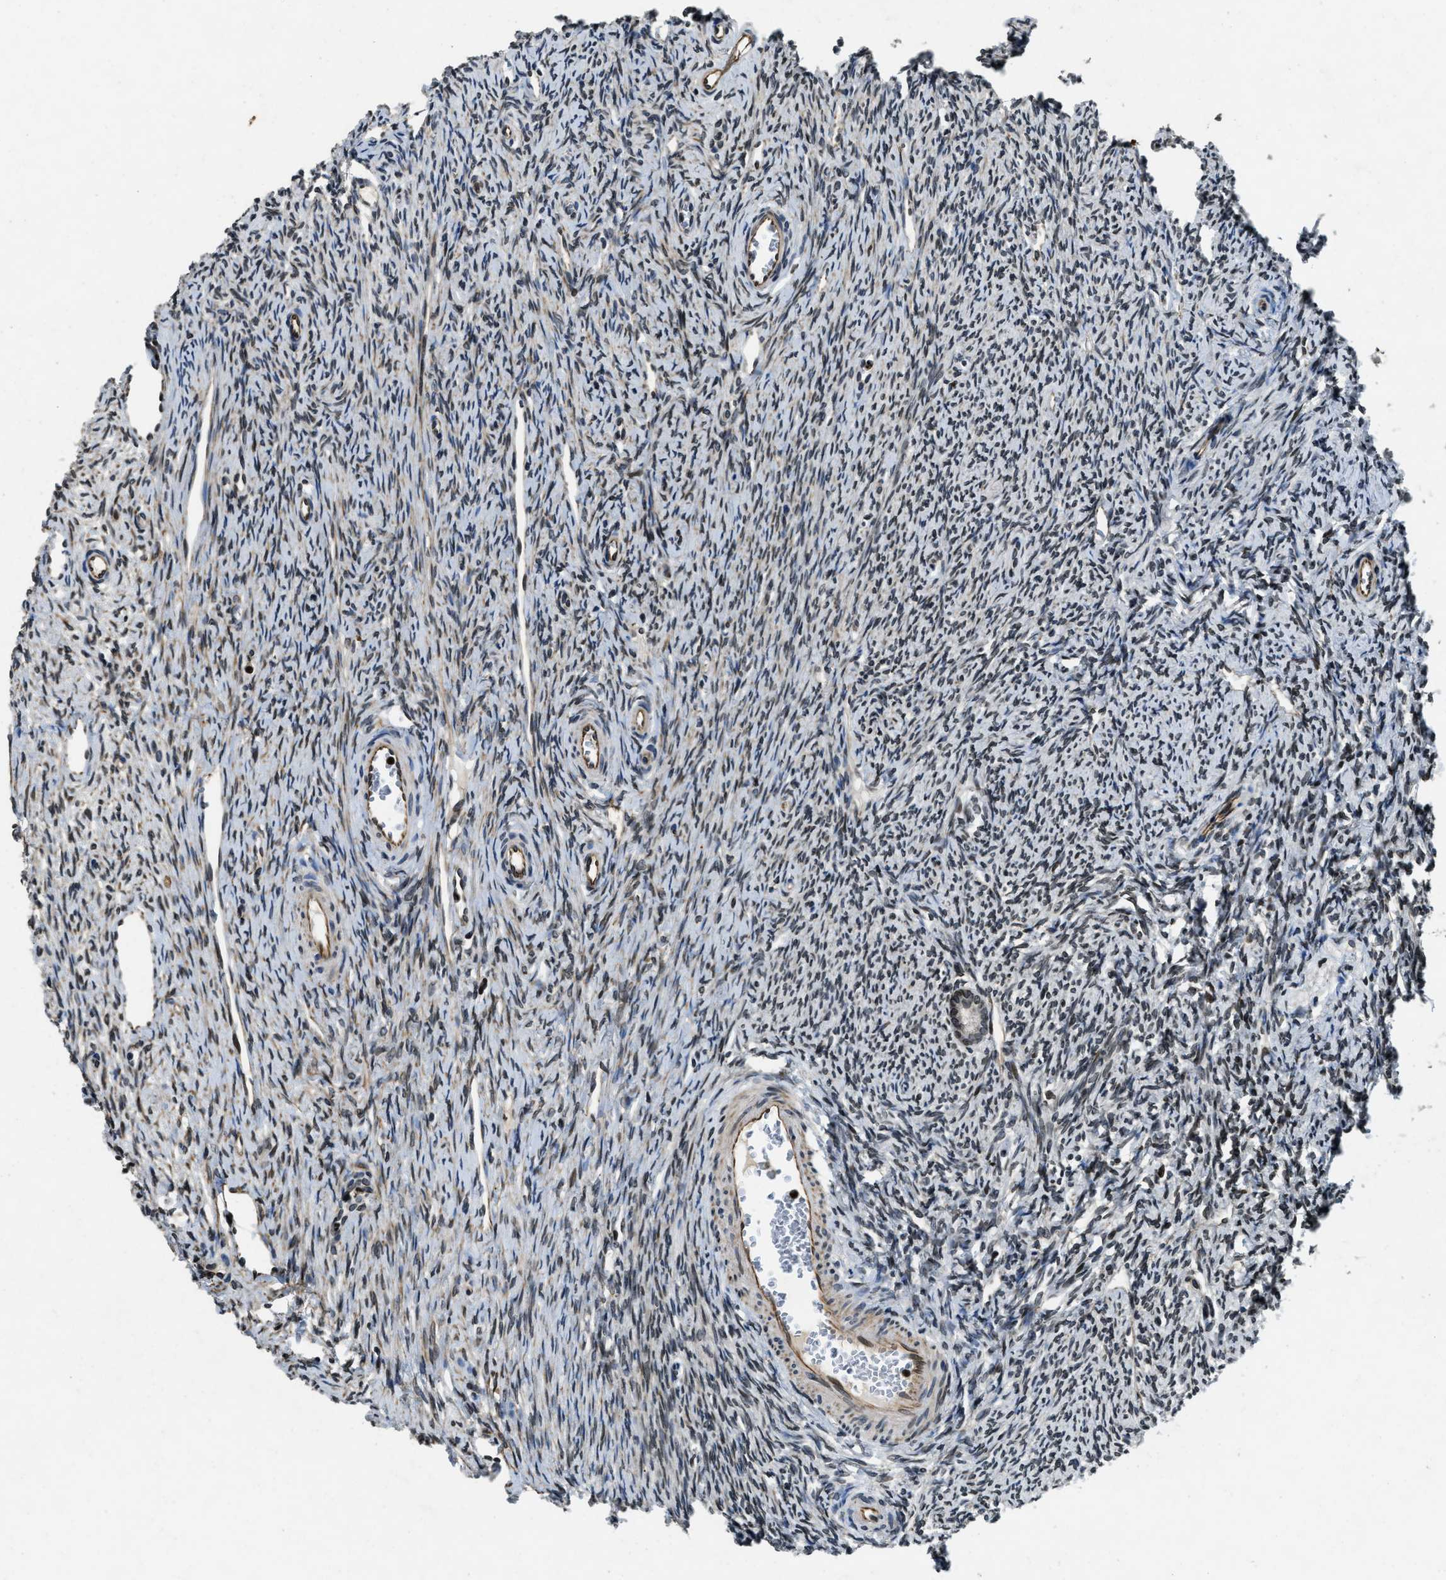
{"staining": {"intensity": "weak", "quantity": ">75%", "location": "nuclear"}, "tissue": "ovary", "cell_type": "Ovarian stroma cells", "image_type": "normal", "snomed": [{"axis": "morphology", "description": "Normal tissue, NOS"}, {"axis": "topography", "description": "Ovary"}], "caption": "Protein staining of unremarkable ovary demonstrates weak nuclear staining in about >75% of ovarian stroma cells.", "gene": "ZC3HC1", "patient": {"sex": "female", "age": 33}}